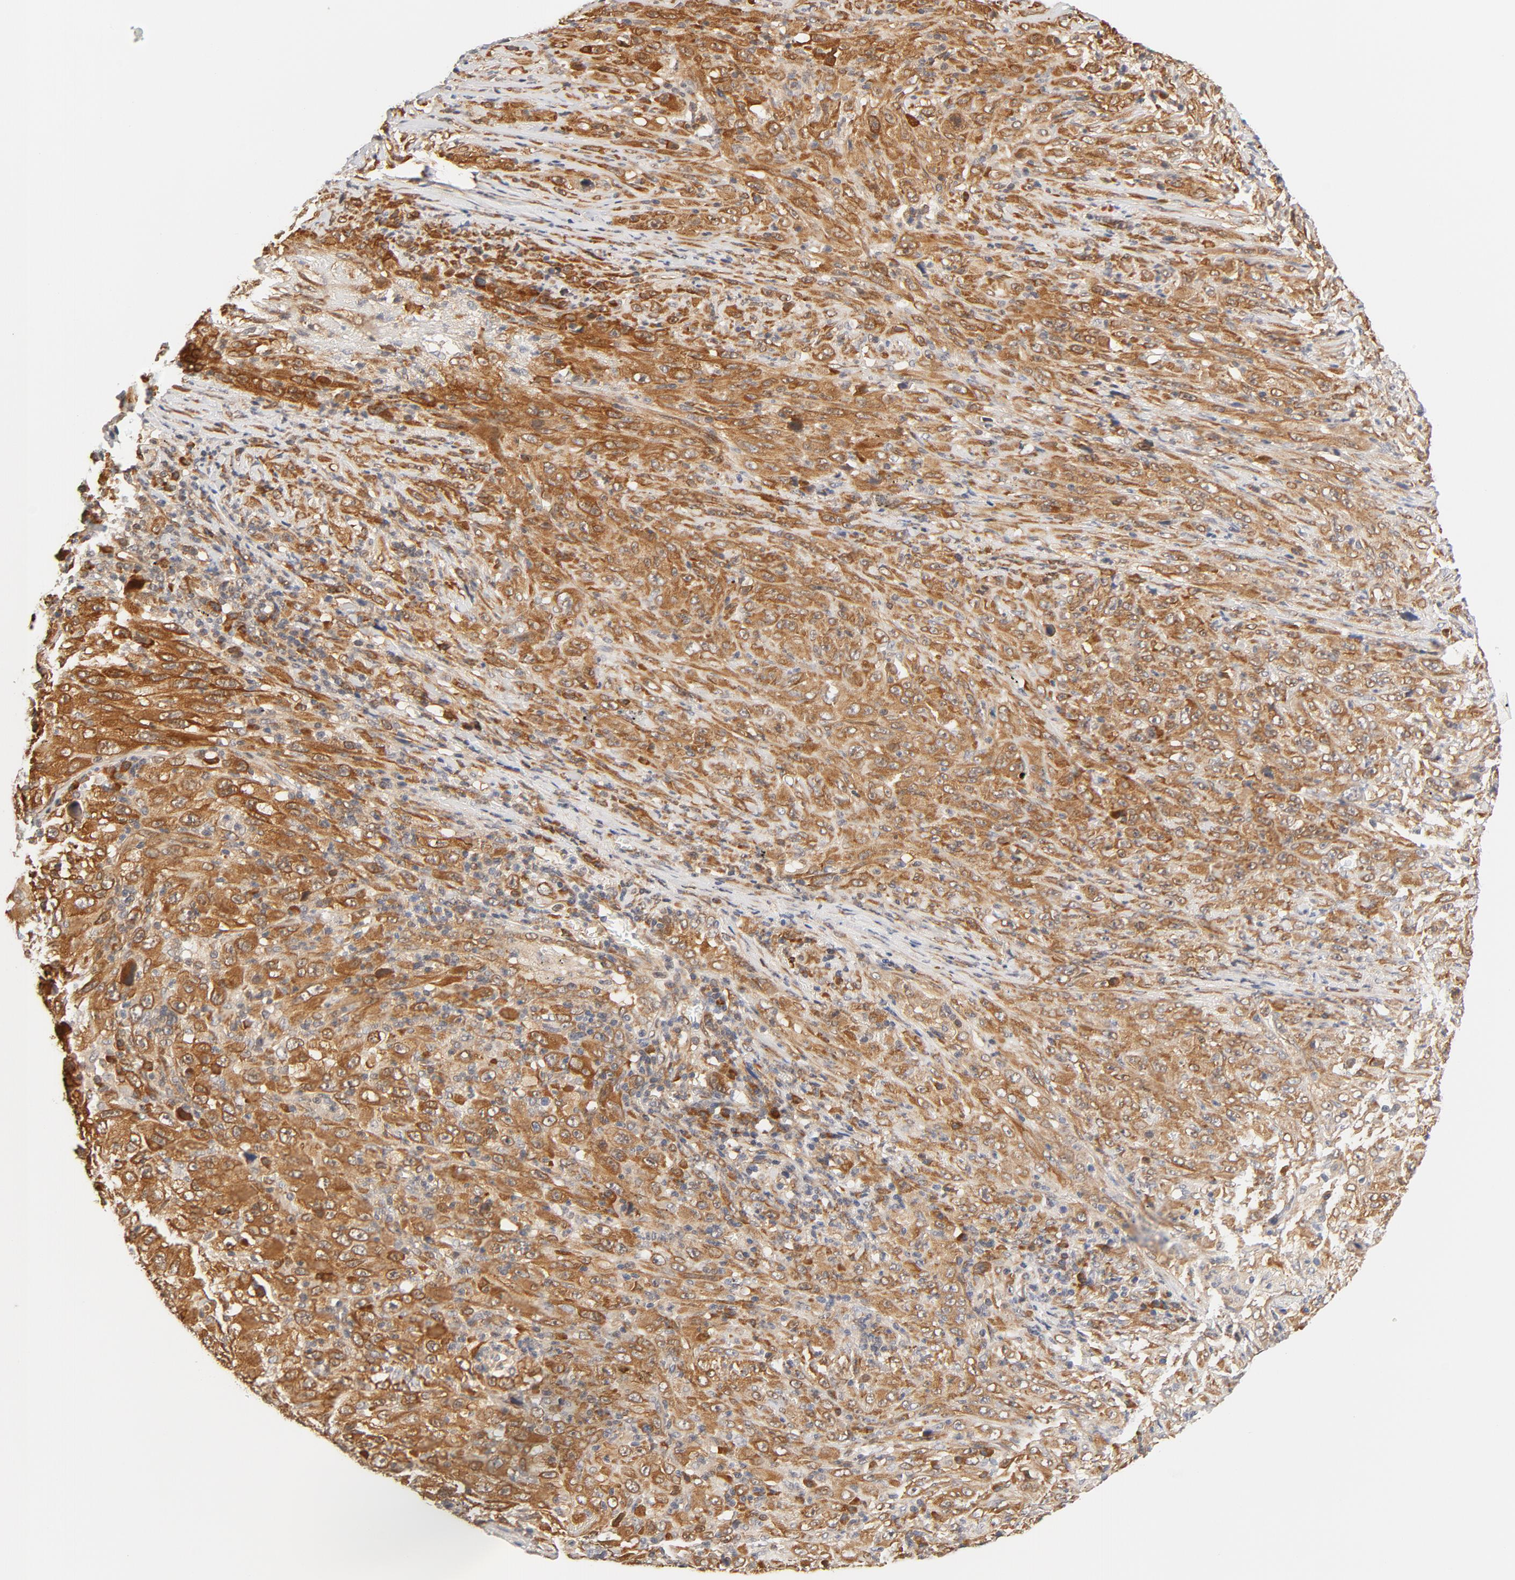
{"staining": {"intensity": "moderate", "quantity": ">75%", "location": "cytoplasmic/membranous"}, "tissue": "melanoma", "cell_type": "Tumor cells", "image_type": "cancer", "snomed": [{"axis": "morphology", "description": "Malignant melanoma, Metastatic site"}, {"axis": "topography", "description": "Skin"}], "caption": "A high-resolution histopathology image shows IHC staining of malignant melanoma (metastatic site), which displays moderate cytoplasmic/membranous staining in about >75% of tumor cells. (DAB (3,3'-diaminobenzidine) = brown stain, brightfield microscopy at high magnification).", "gene": "EIF4E", "patient": {"sex": "female", "age": 56}}